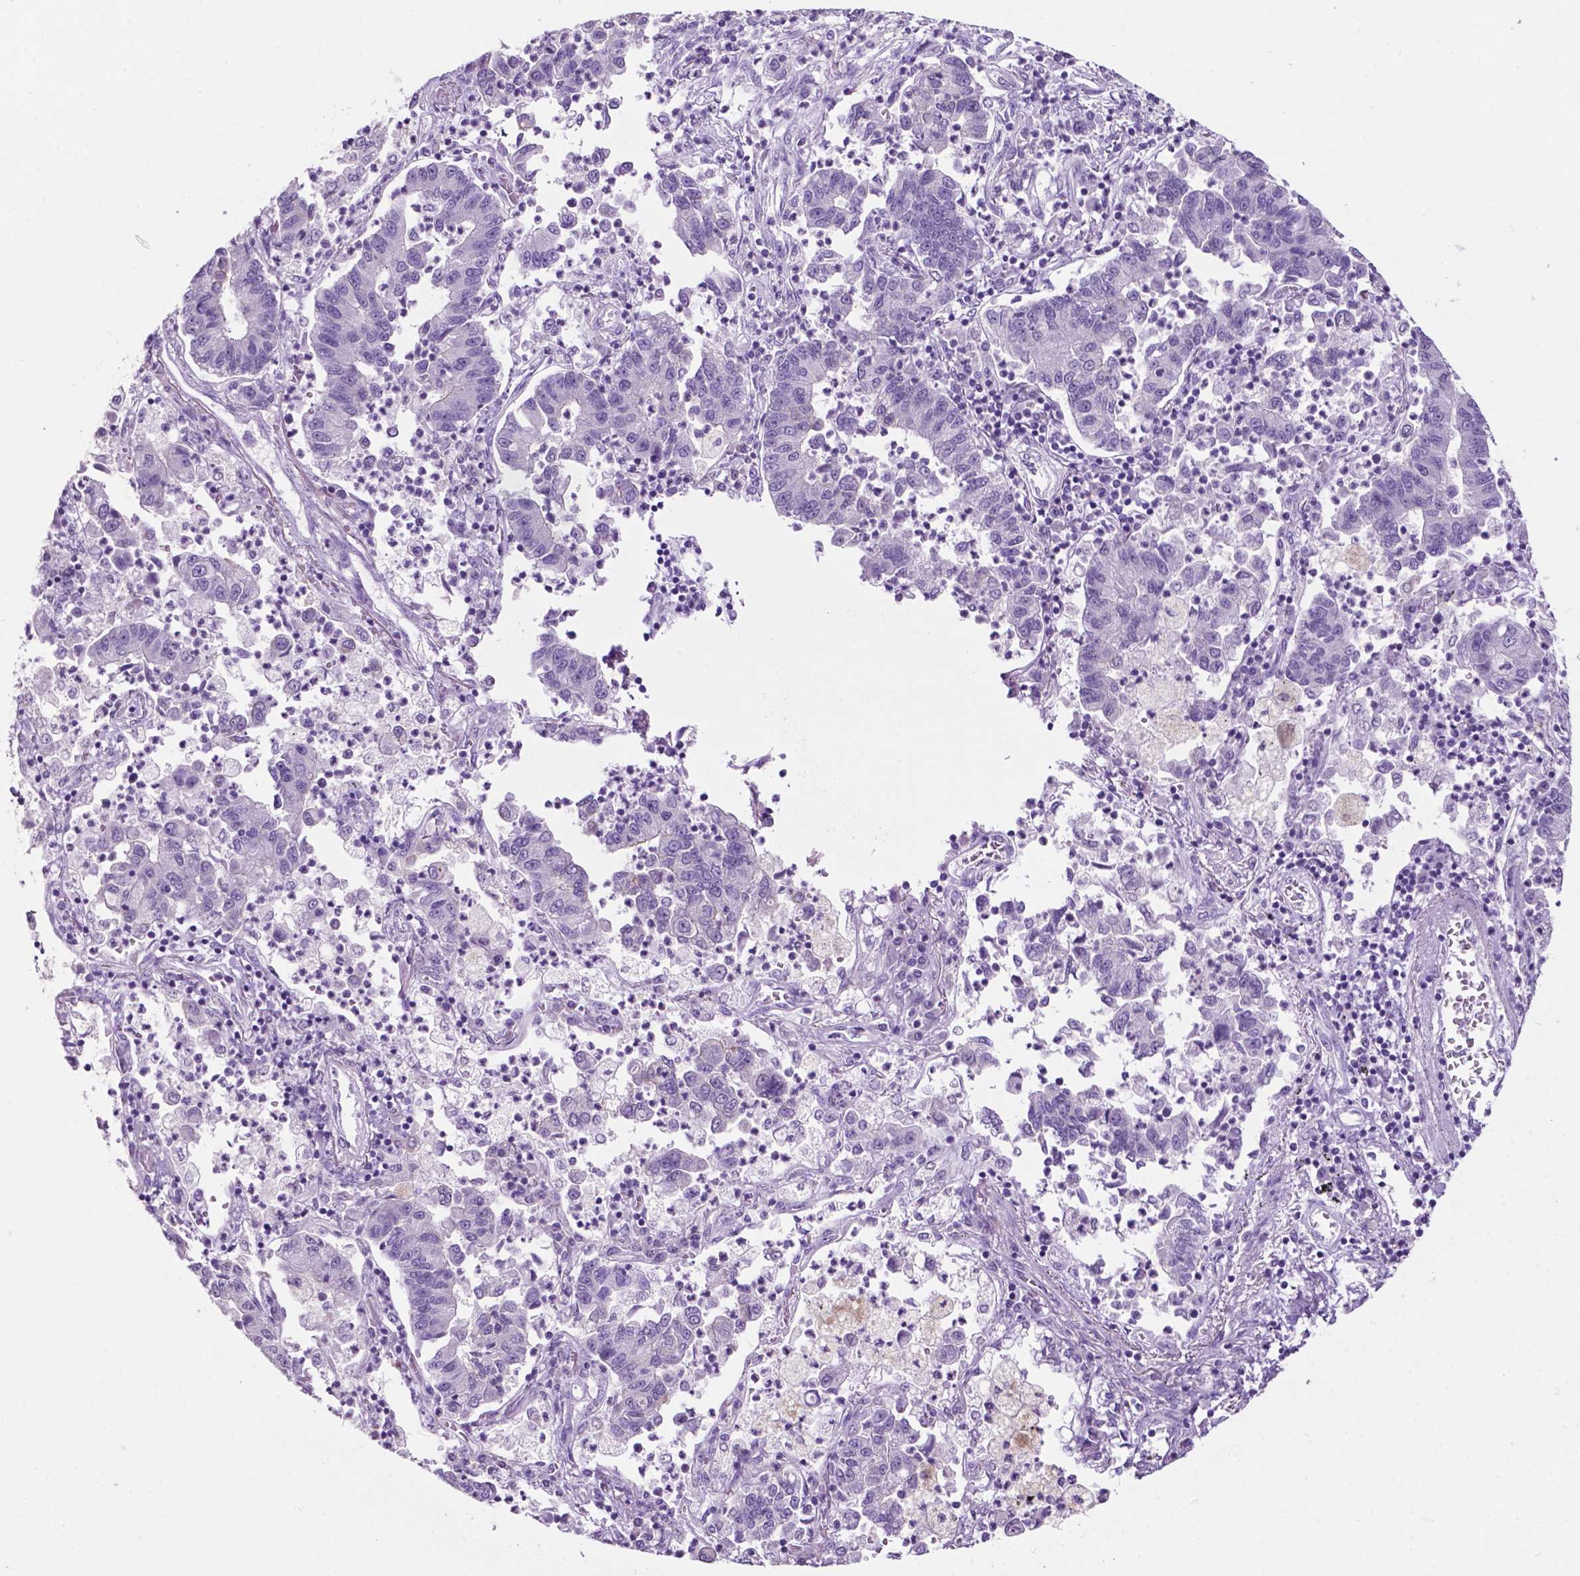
{"staining": {"intensity": "negative", "quantity": "none", "location": "none"}, "tissue": "lung cancer", "cell_type": "Tumor cells", "image_type": "cancer", "snomed": [{"axis": "morphology", "description": "Adenocarcinoma, NOS"}, {"axis": "topography", "description": "Lung"}], "caption": "This is an IHC image of human lung cancer (adenocarcinoma). There is no staining in tumor cells.", "gene": "PHGR1", "patient": {"sex": "female", "age": 57}}